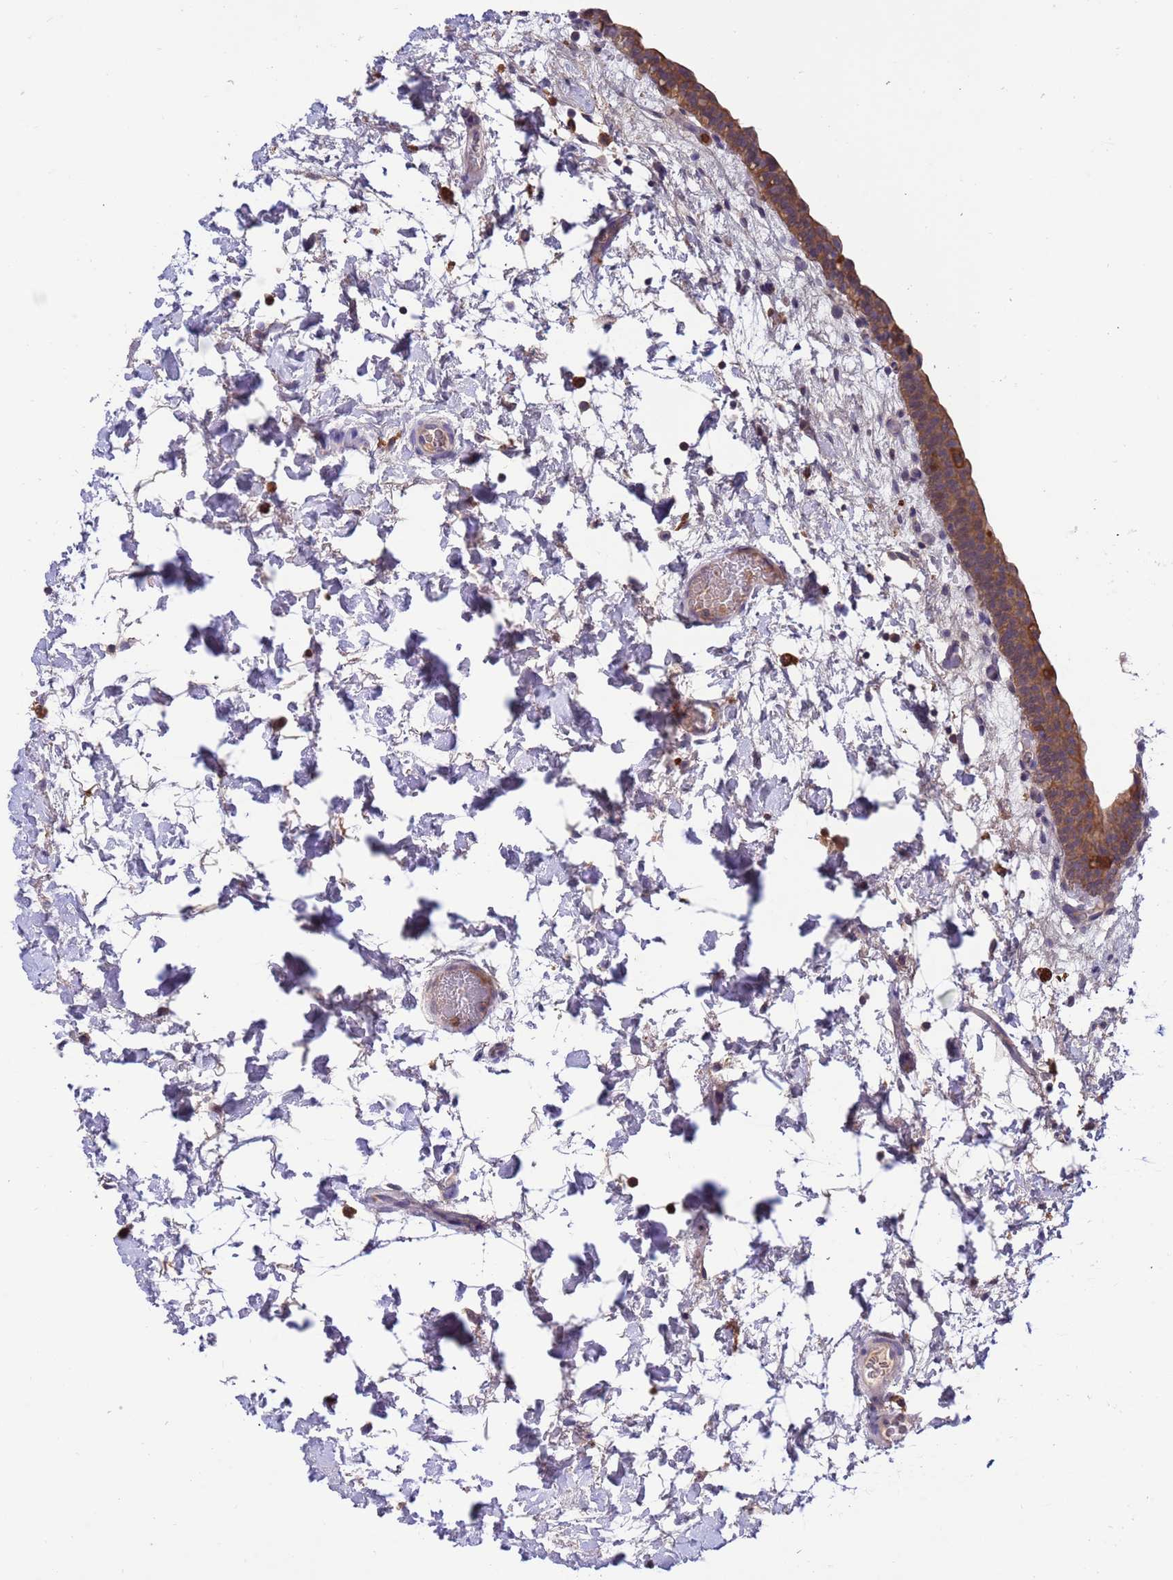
{"staining": {"intensity": "moderate", "quantity": ">75%", "location": "cytoplasmic/membranous"}, "tissue": "urinary bladder", "cell_type": "Urothelial cells", "image_type": "normal", "snomed": [{"axis": "morphology", "description": "Normal tissue, NOS"}, {"axis": "topography", "description": "Urinary bladder"}], "caption": "This photomicrograph exhibits IHC staining of unremarkable human urinary bladder, with medium moderate cytoplasmic/membranous staining in about >75% of urothelial cells.", "gene": "AMPD3", "patient": {"sex": "male", "age": 83}}